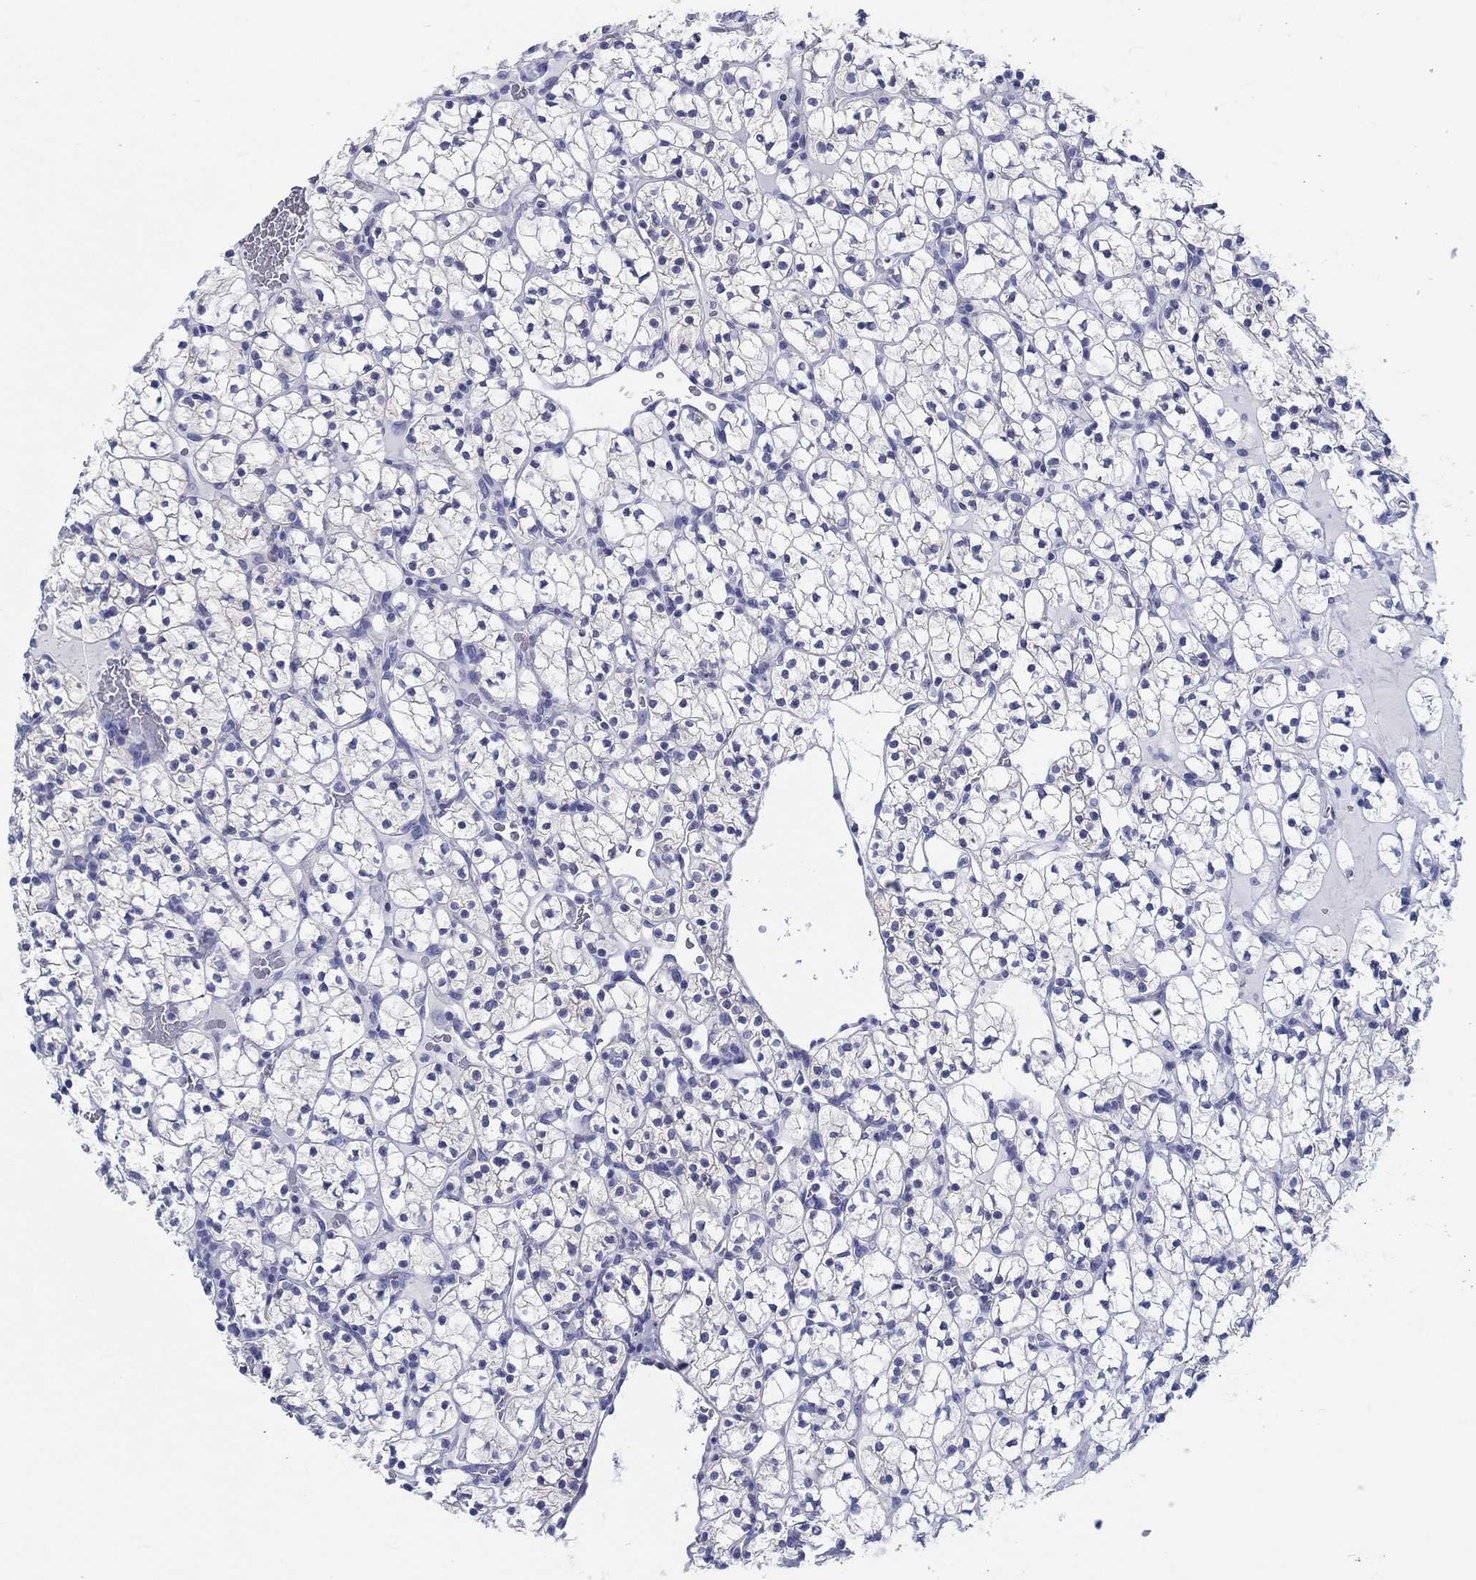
{"staining": {"intensity": "negative", "quantity": "none", "location": "none"}, "tissue": "renal cancer", "cell_type": "Tumor cells", "image_type": "cancer", "snomed": [{"axis": "morphology", "description": "Adenocarcinoma, NOS"}, {"axis": "topography", "description": "Kidney"}], "caption": "An IHC photomicrograph of renal cancer (adenocarcinoma) is shown. There is no staining in tumor cells of renal cancer (adenocarcinoma).", "gene": "H1-1", "patient": {"sex": "female", "age": 89}}